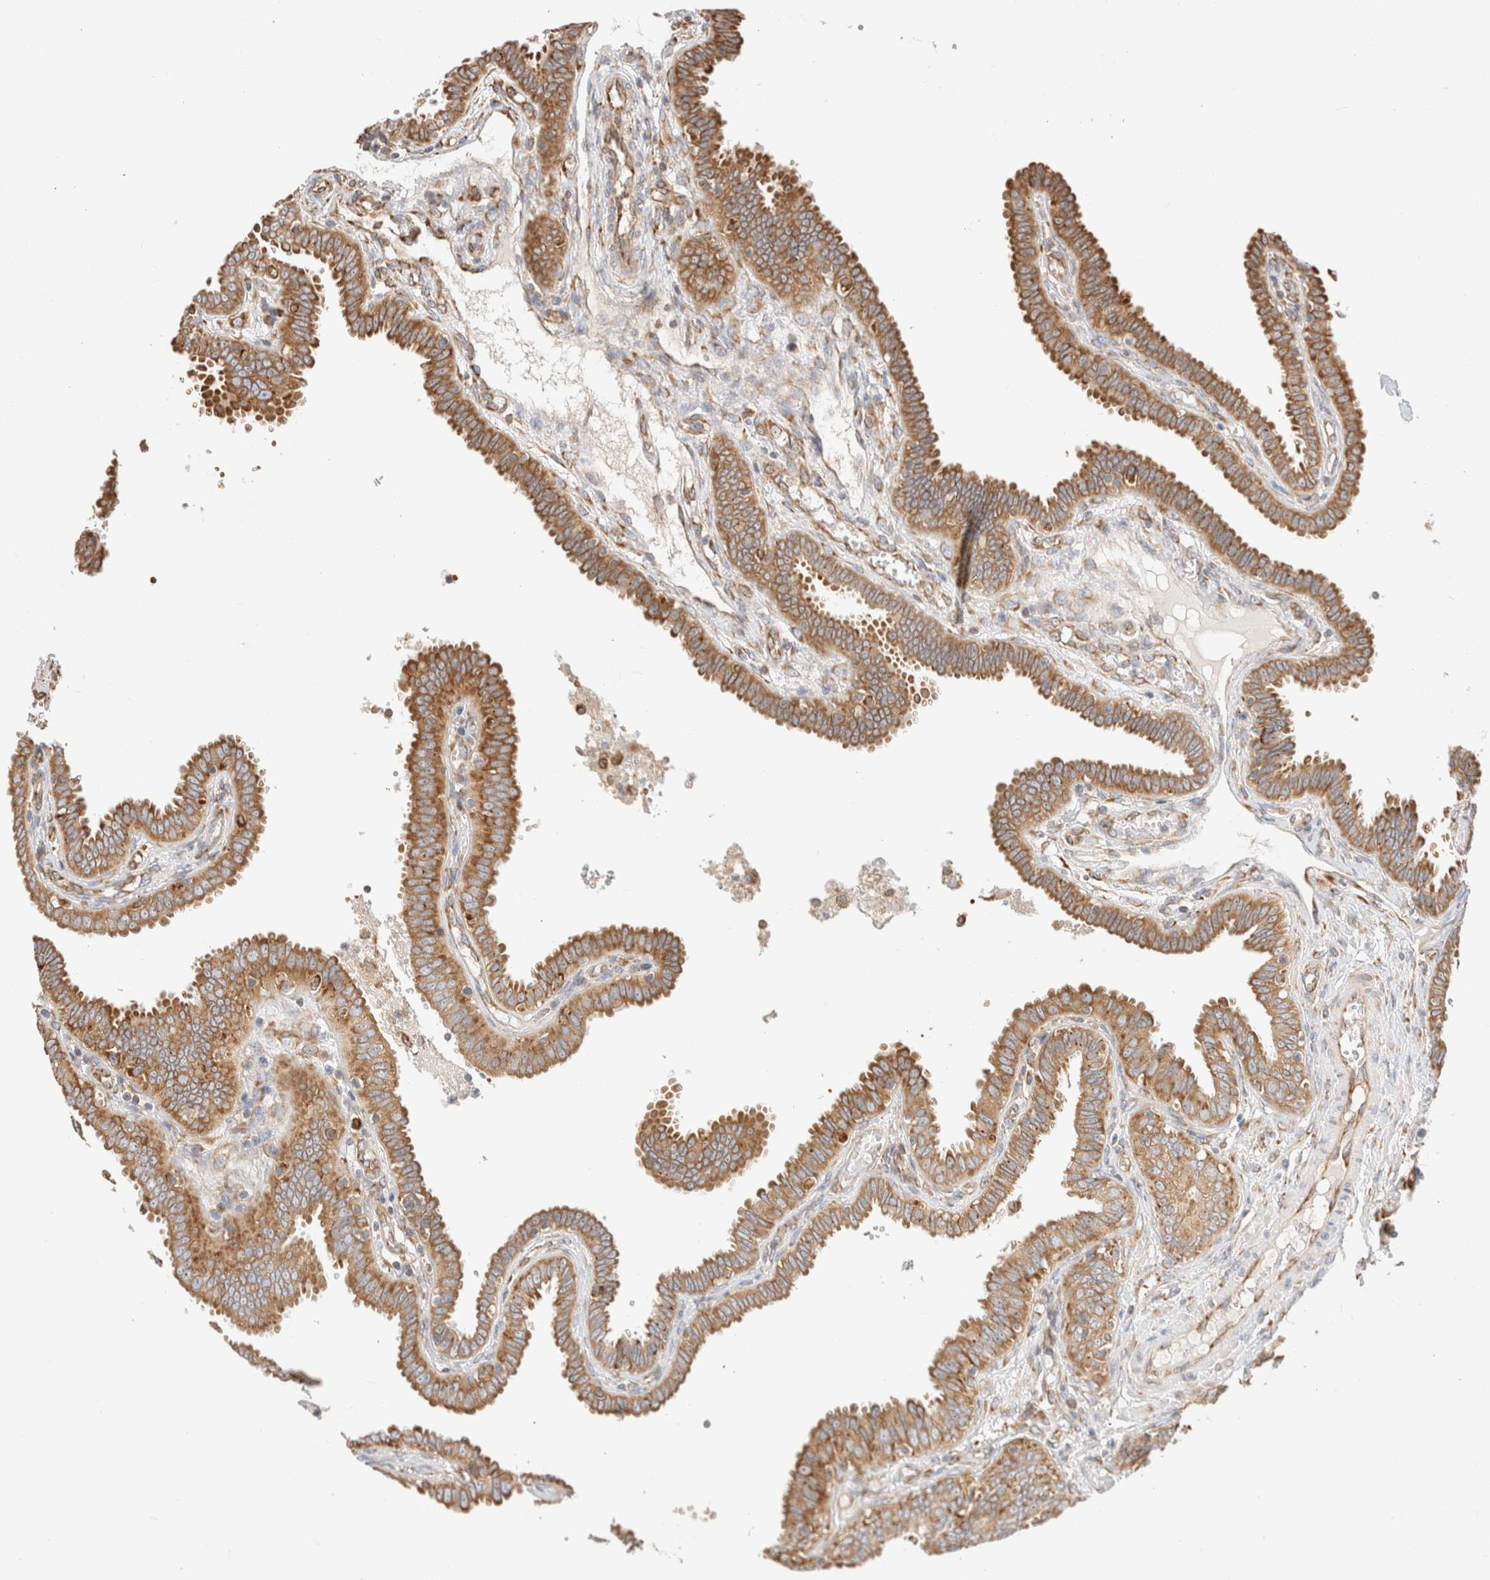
{"staining": {"intensity": "strong", "quantity": ">75%", "location": "cytoplasmic/membranous"}, "tissue": "fallopian tube", "cell_type": "Glandular cells", "image_type": "normal", "snomed": [{"axis": "morphology", "description": "Normal tissue, NOS"}, {"axis": "topography", "description": "Fallopian tube"}], "caption": "An immunohistochemistry (IHC) histopathology image of unremarkable tissue is shown. Protein staining in brown highlights strong cytoplasmic/membranous positivity in fallopian tube within glandular cells.", "gene": "ZC2HC1A", "patient": {"sex": "female", "age": 32}}